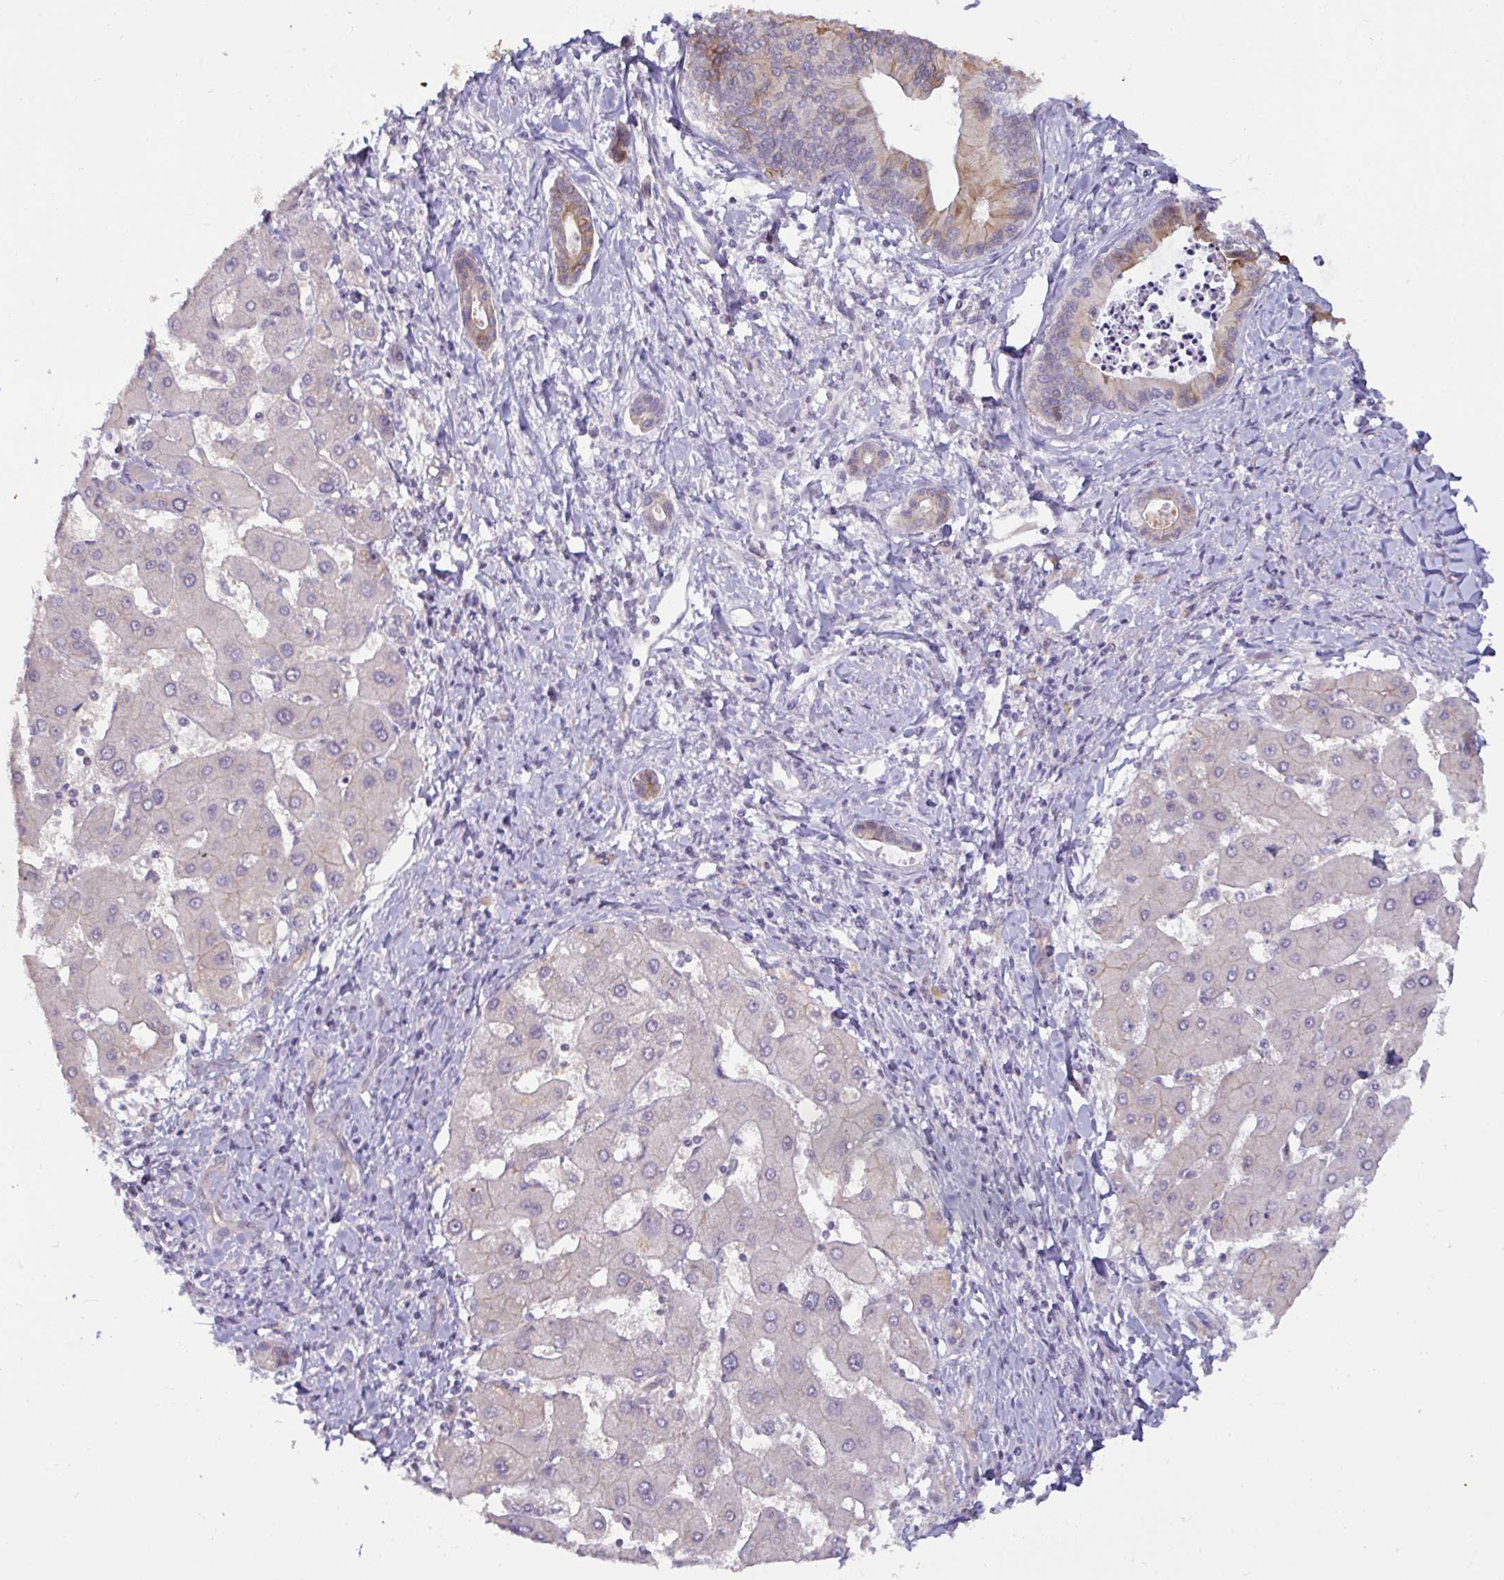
{"staining": {"intensity": "weak", "quantity": "<25%", "location": "cytoplasmic/membranous"}, "tissue": "liver cancer", "cell_type": "Tumor cells", "image_type": "cancer", "snomed": [{"axis": "morphology", "description": "Cholangiocarcinoma"}, {"axis": "topography", "description": "Liver"}], "caption": "This is an immunohistochemistry (IHC) micrograph of human cholangiocarcinoma (liver). There is no positivity in tumor cells.", "gene": "GSTM1", "patient": {"sex": "male", "age": 66}}